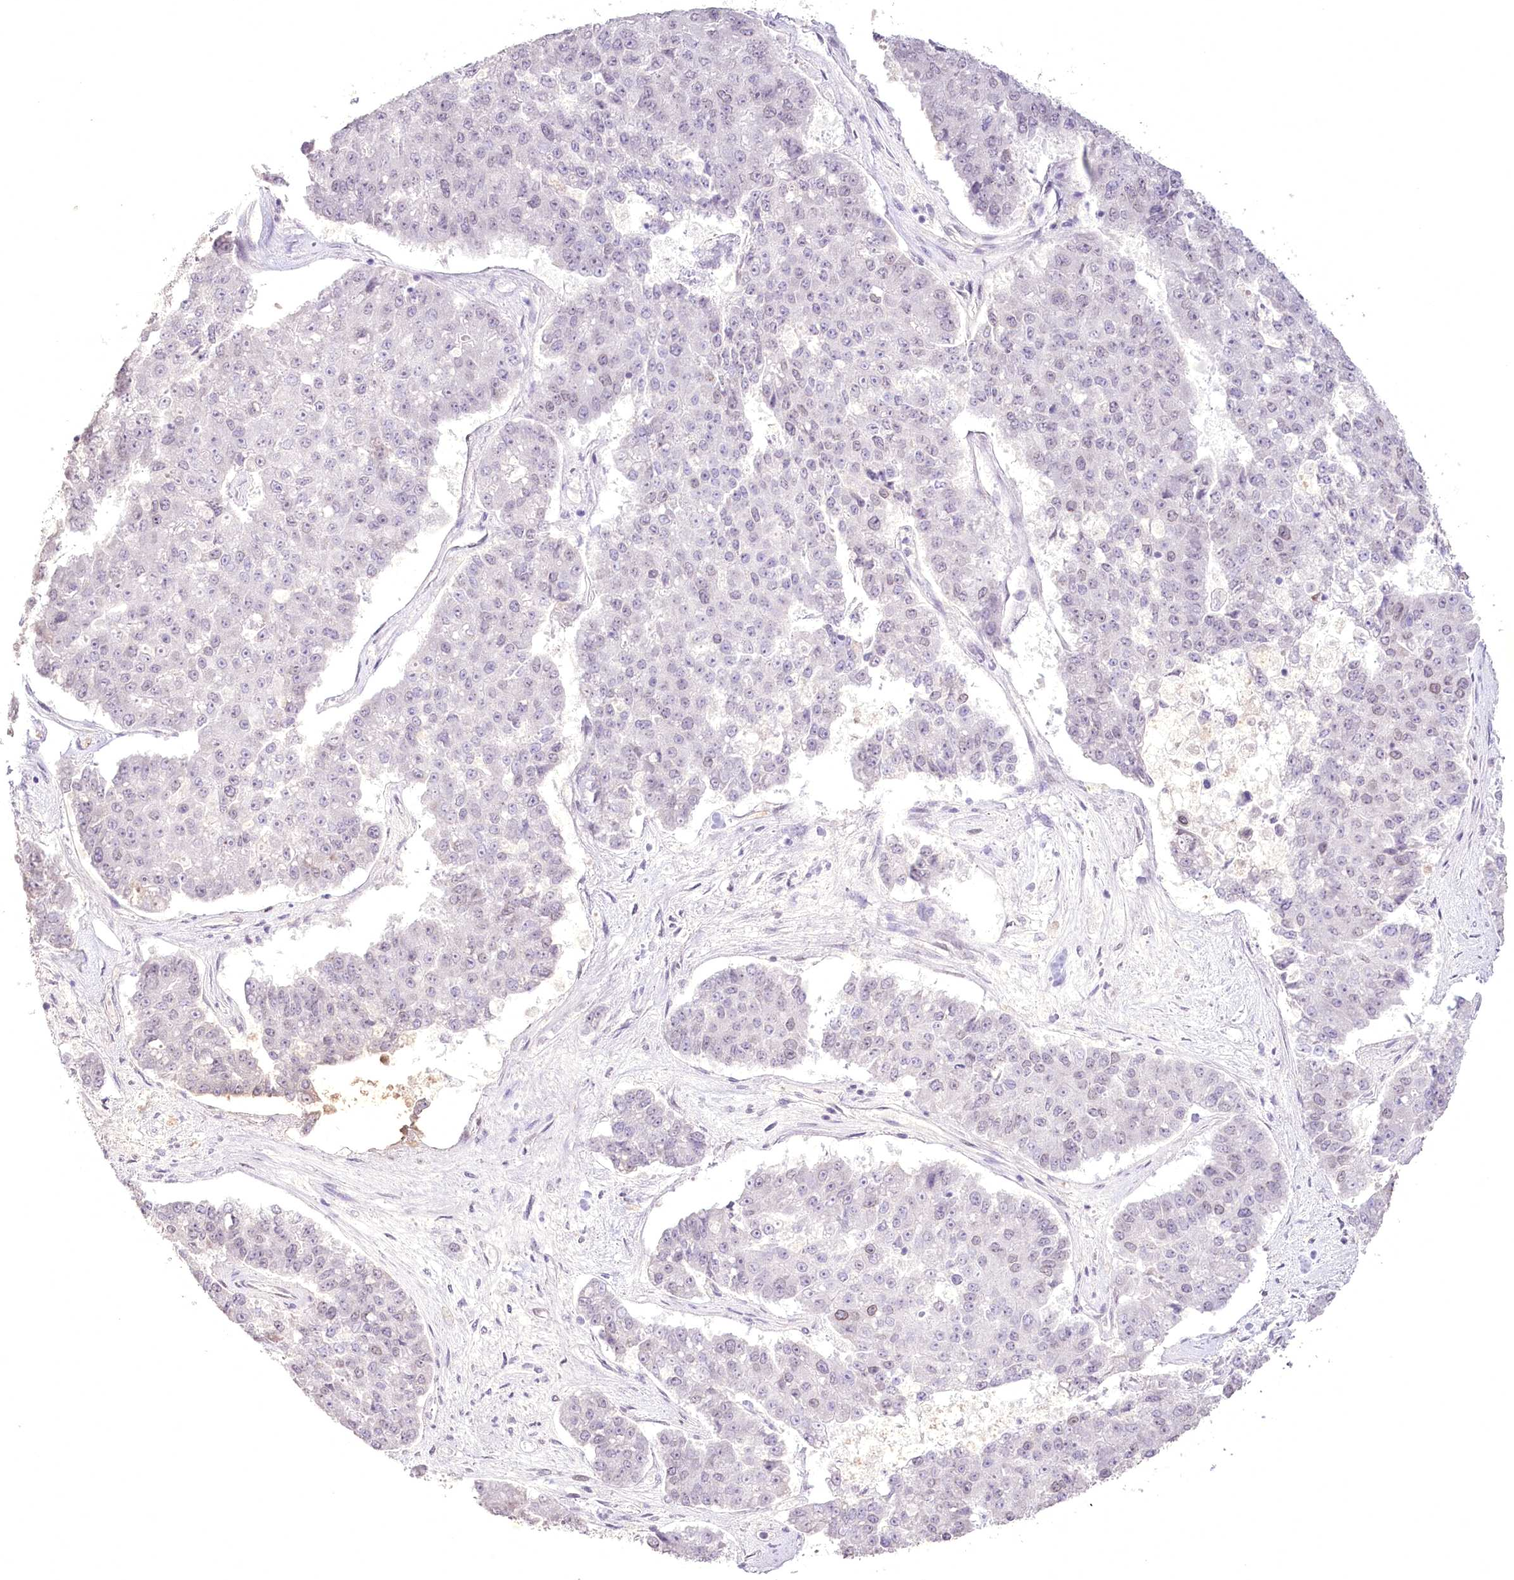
{"staining": {"intensity": "negative", "quantity": "none", "location": "none"}, "tissue": "pancreatic cancer", "cell_type": "Tumor cells", "image_type": "cancer", "snomed": [{"axis": "morphology", "description": "Adenocarcinoma, NOS"}, {"axis": "topography", "description": "Pancreas"}], "caption": "DAB (3,3'-diaminobenzidine) immunohistochemical staining of pancreatic cancer demonstrates no significant staining in tumor cells.", "gene": "SLC39A10", "patient": {"sex": "male", "age": 50}}